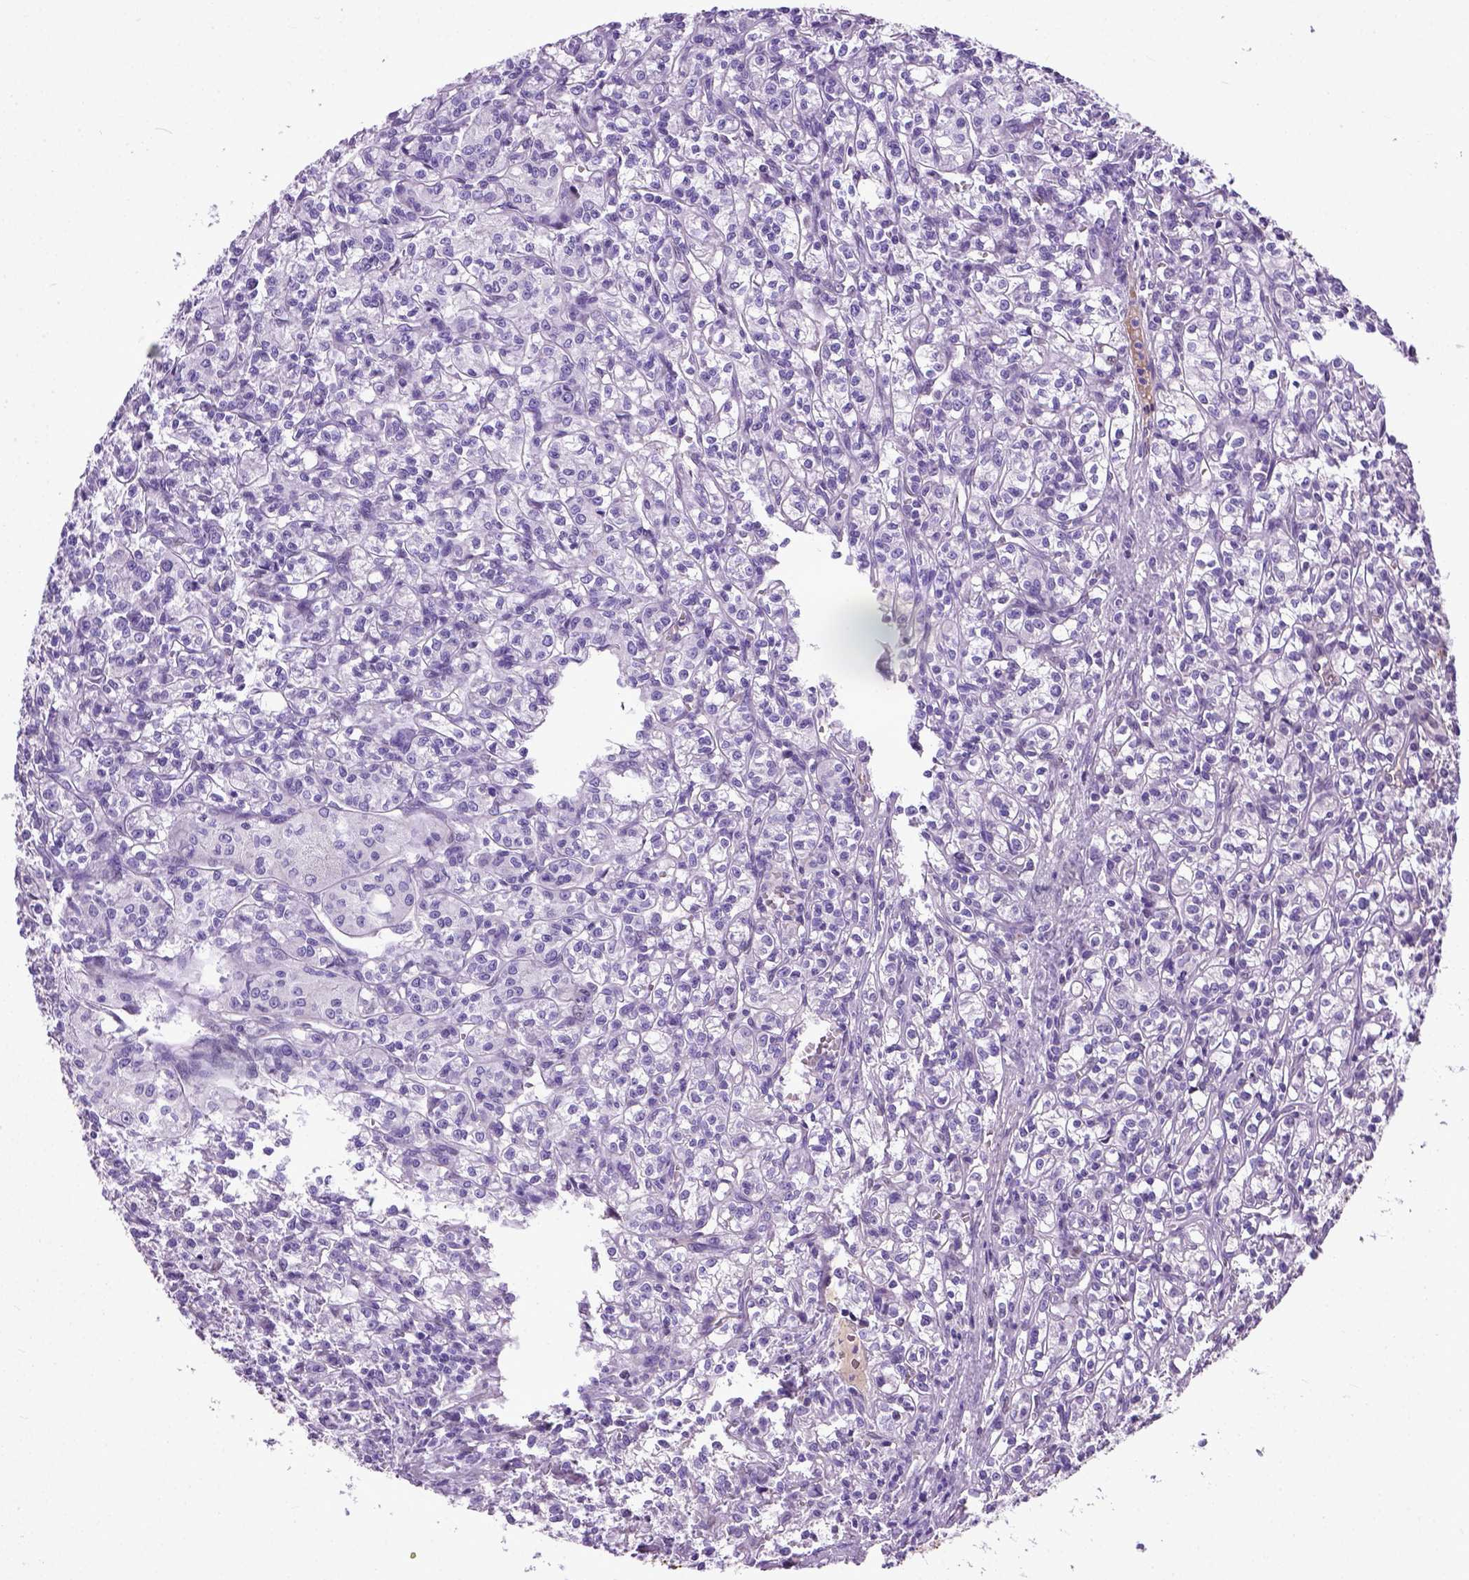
{"staining": {"intensity": "negative", "quantity": "none", "location": "none"}, "tissue": "renal cancer", "cell_type": "Tumor cells", "image_type": "cancer", "snomed": [{"axis": "morphology", "description": "Adenocarcinoma, NOS"}, {"axis": "topography", "description": "Kidney"}], "caption": "There is no significant positivity in tumor cells of renal cancer (adenocarcinoma). Brightfield microscopy of immunohistochemistry stained with DAB (3,3'-diaminobenzidine) (brown) and hematoxylin (blue), captured at high magnification.", "gene": "ADAMTS8", "patient": {"sex": "male", "age": 36}}